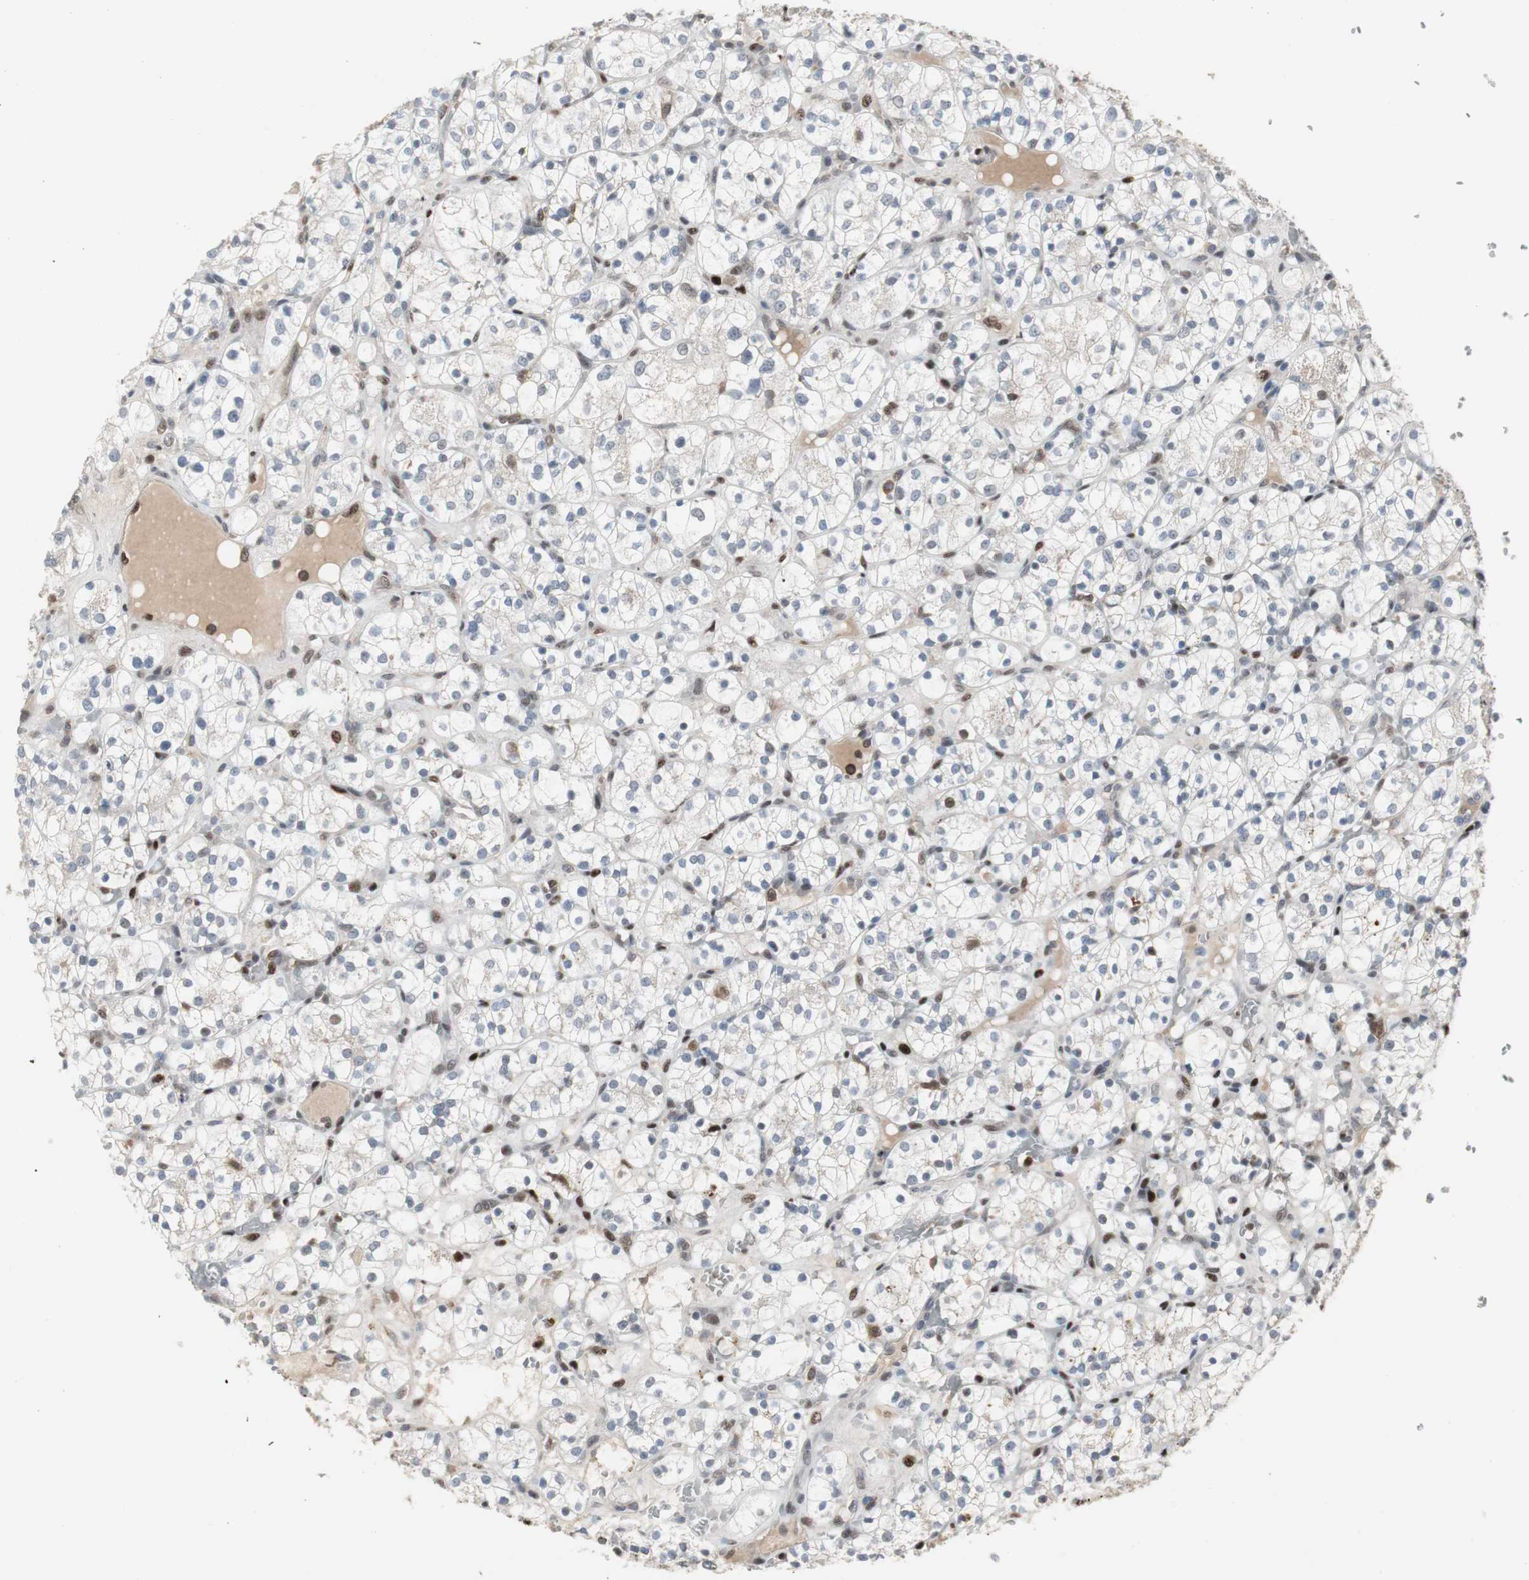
{"staining": {"intensity": "negative", "quantity": "none", "location": "none"}, "tissue": "renal cancer", "cell_type": "Tumor cells", "image_type": "cancer", "snomed": [{"axis": "morphology", "description": "Adenocarcinoma, NOS"}, {"axis": "topography", "description": "Kidney"}], "caption": "Immunohistochemistry micrograph of neoplastic tissue: human renal adenocarcinoma stained with DAB reveals no significant protein positivity in tumor cells. (Brightfield microscopy of DAB (3,3'-diaminobenzidine) immunohistochemistry (IHC) at high magnification).", "gene": "GRK2", "patient": {"sex": "female", "age": 60}}